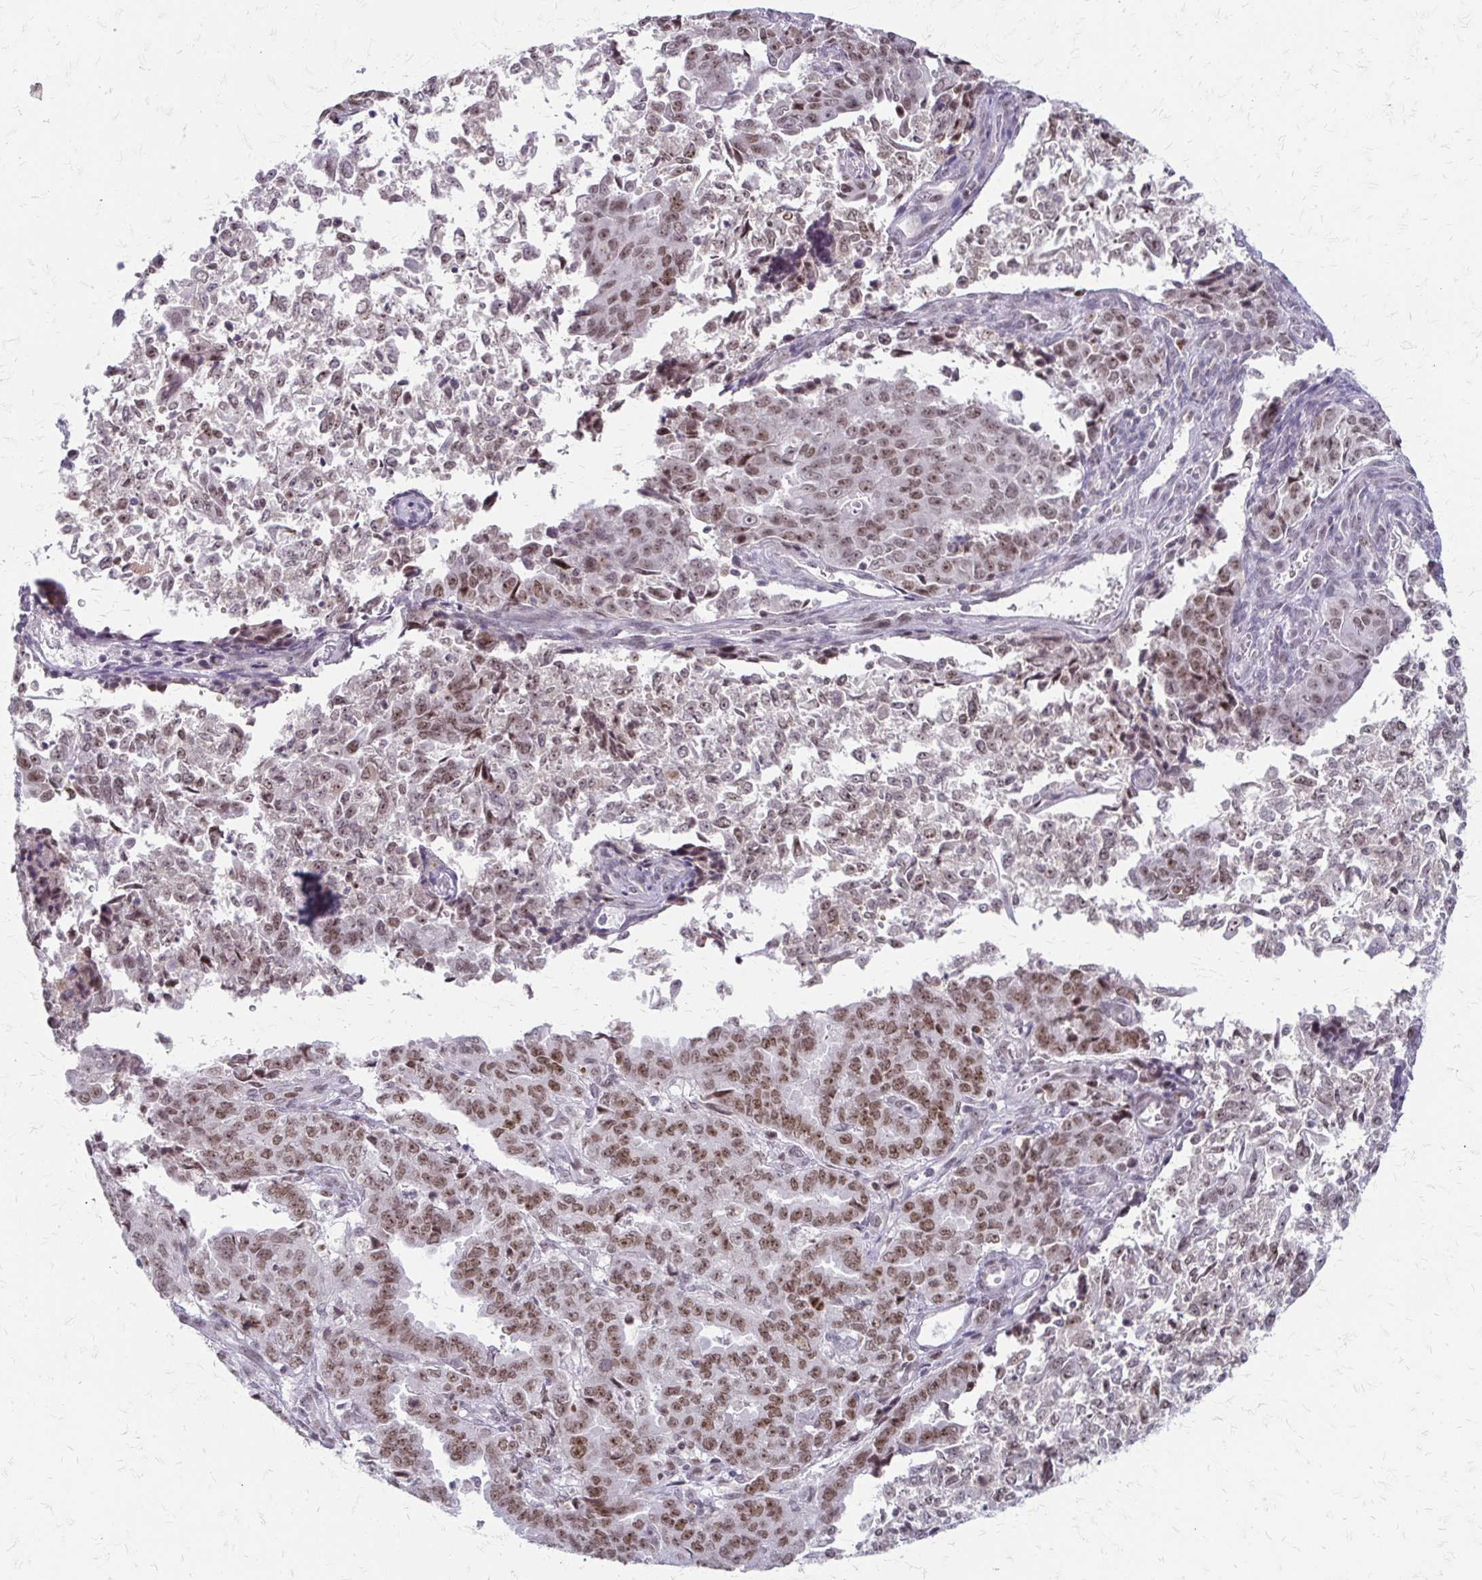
{"staining": {"intensity": "moderate", "quantity": ">75%", "location": "nuclear"}, "tissue": "endometrial cancer", "cell_type": "Tumor cells", "image_type": "cancer", "snomed": [{"axis": "morphology", "description": "Adenocarcinoma, NOS"}, {"axis": "topography", "description": "Endometrium"}], "caption": "High-magnification brightfield microscopy of endometrial cancer (adenocarcinoma) stained with DAB (brown) and counterstained with hematoxylin (blue). tumor cells exhibit moderate nuclear expression is present in about>75% of cells. (IHC, brightfield microscopy, high magnification).", "gene": "EED", "patient": {"sex": "female", "age": 50}}